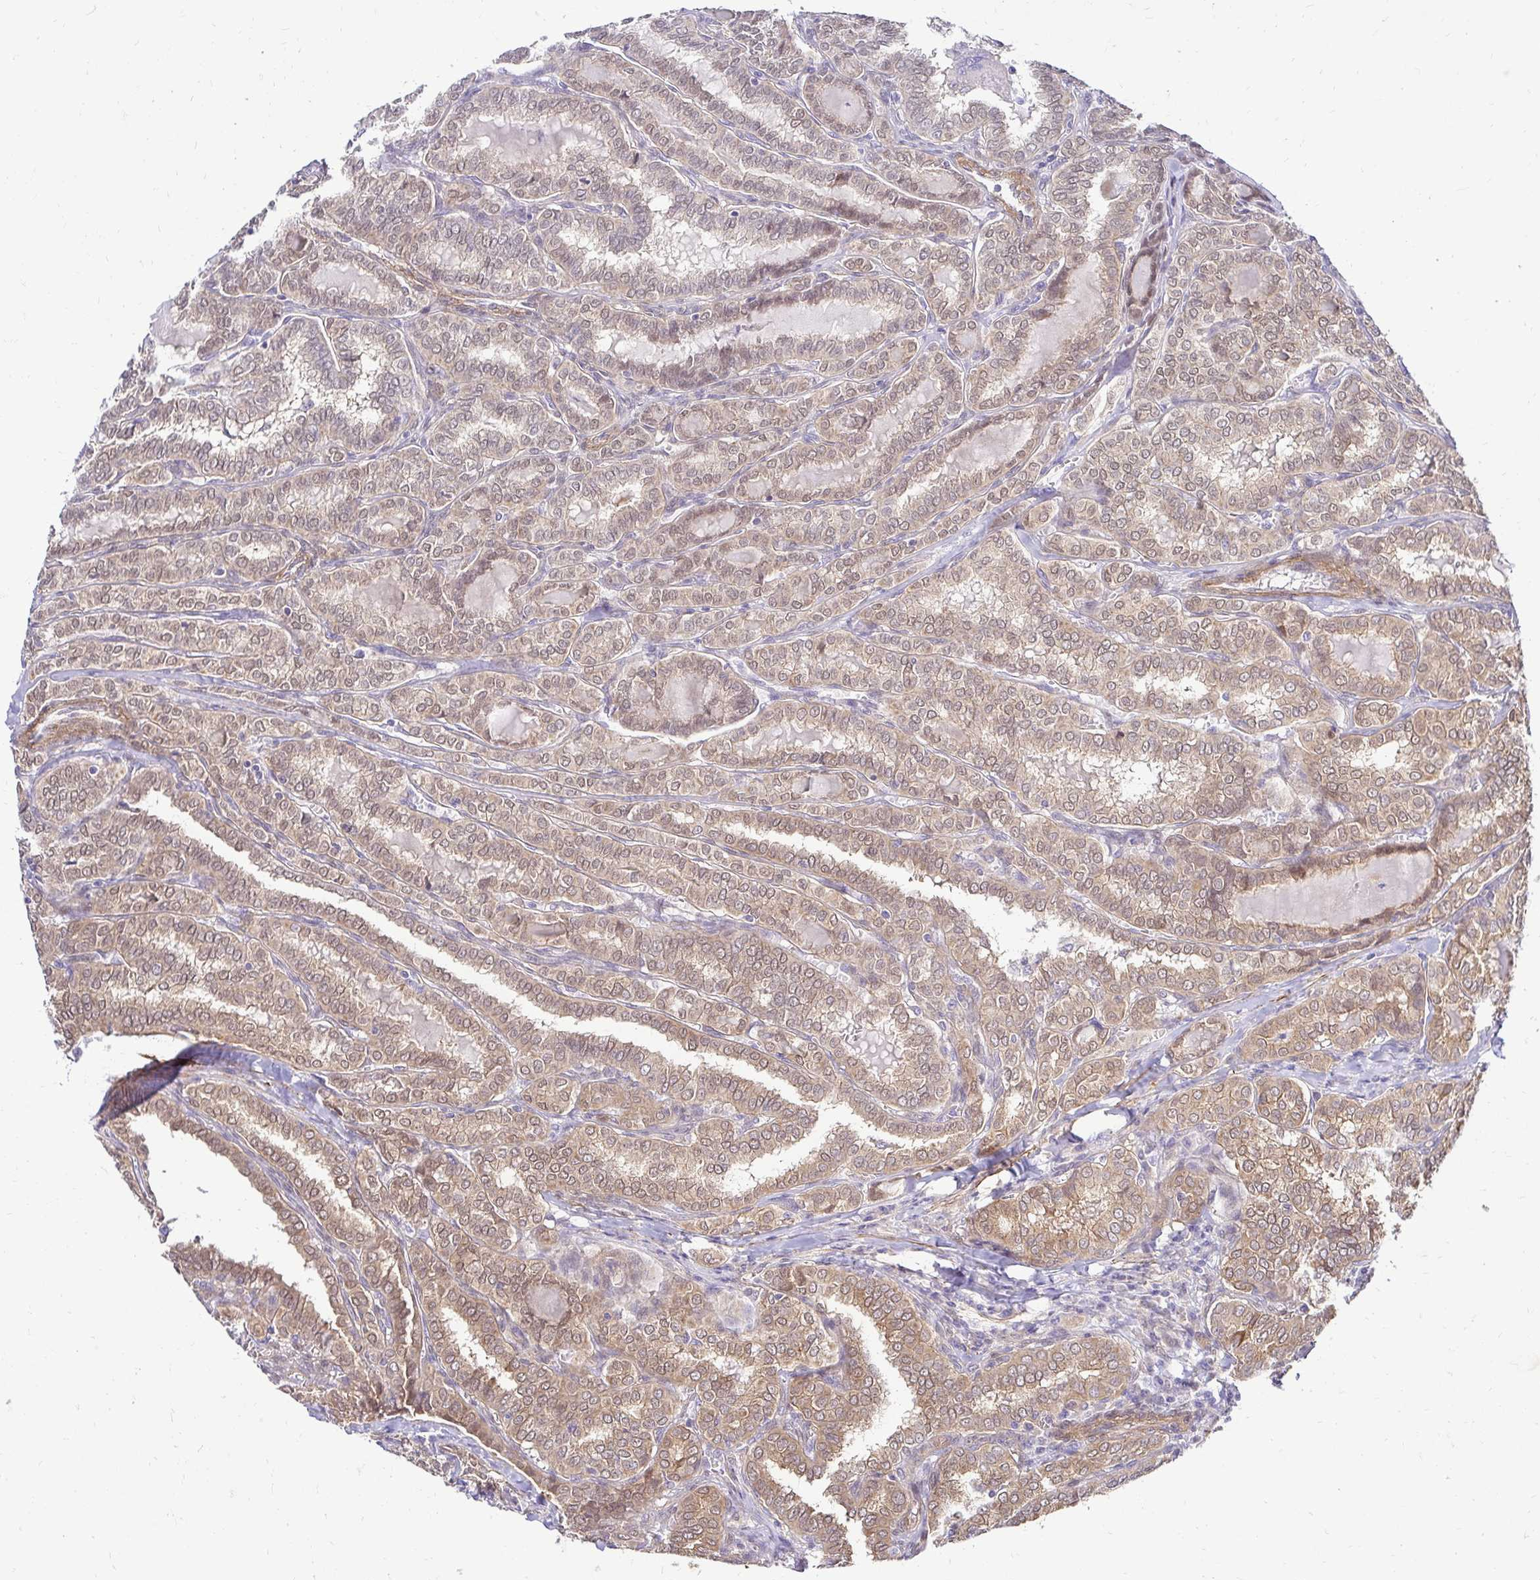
{"staining": {"intensity": "moderate", "quantity": ">75%", "location": "cytoplasmic/membranous,nuclear"}, "tissue": "thyroid cancer", "cell_type": "Tumor cells", "image_type": "cancer", "snomed": [{"axis": "morphology", "description": "Papillary adenocarcinoma, NOS"}, {"axis": "topography", "description": "Thyroid gland"}], "caption": "Brown immunohistochemical staining in human thyroid papillary adenocarcinoma displays moderate cytoplasmic/membranous and nuclear positivity in about >75% of tumor cells.", "gene": "YAP1", "patient": {"sex": "female", "age": 30}}